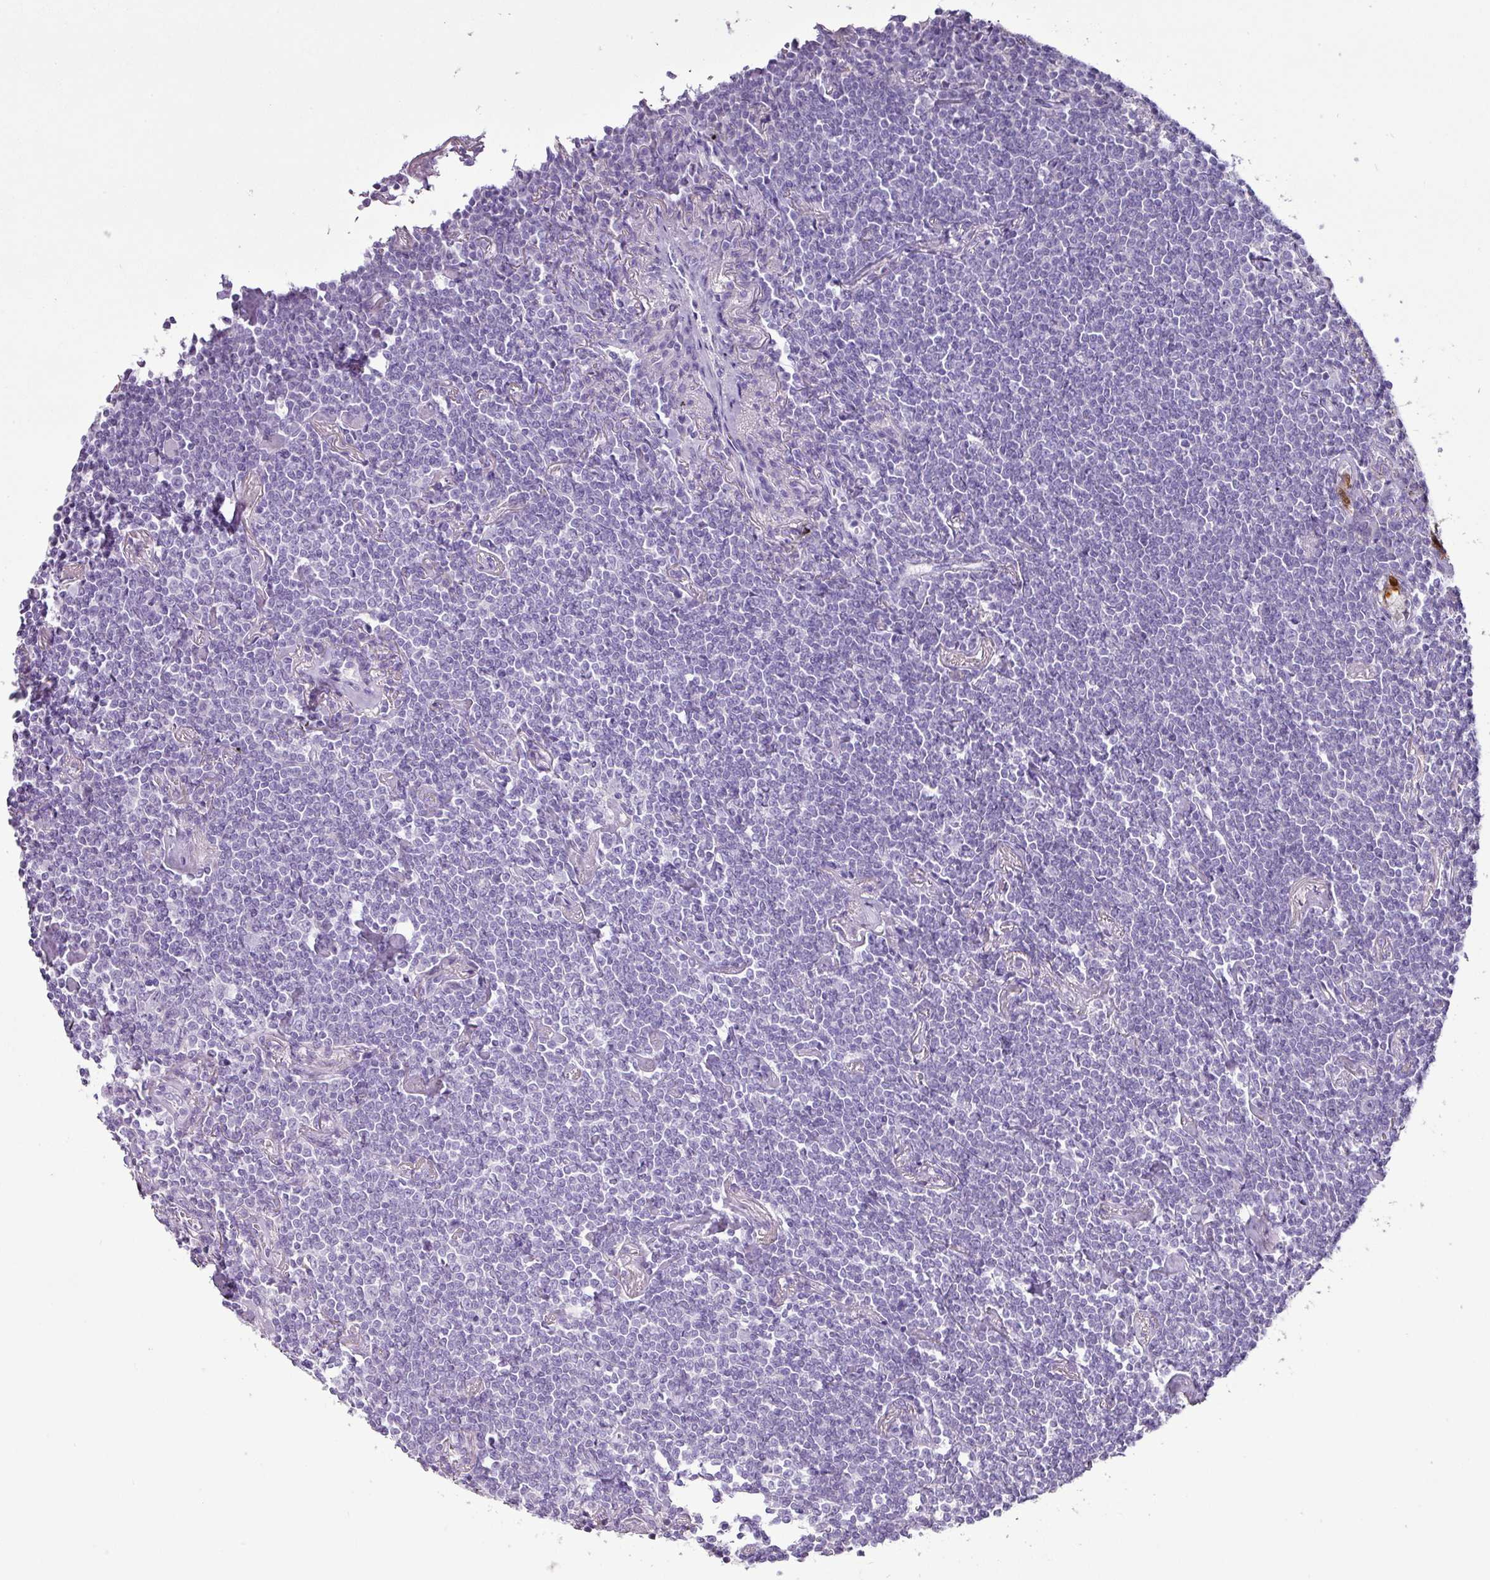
{"staining": {"intensity": "negative", "quantity": "none", "location": "none"}, "tissue": "lymphoma", "cell_type": "Tumor cells", "image_type": "cancer", "snomed": [{"axis": "morphology", "description": "Malignant lymphoma, non-Hodgkin's type, Low grade"}, {"axis": "topography", "description": "Lung"}], "caption": "This is an immunohistochemistry image of low-grade malignant lymphoma, non-Hodgkin's type. There is no staining in tumor cells.", "gene": "GSTA3", "patient": {"sex": "female", "age": 71}}